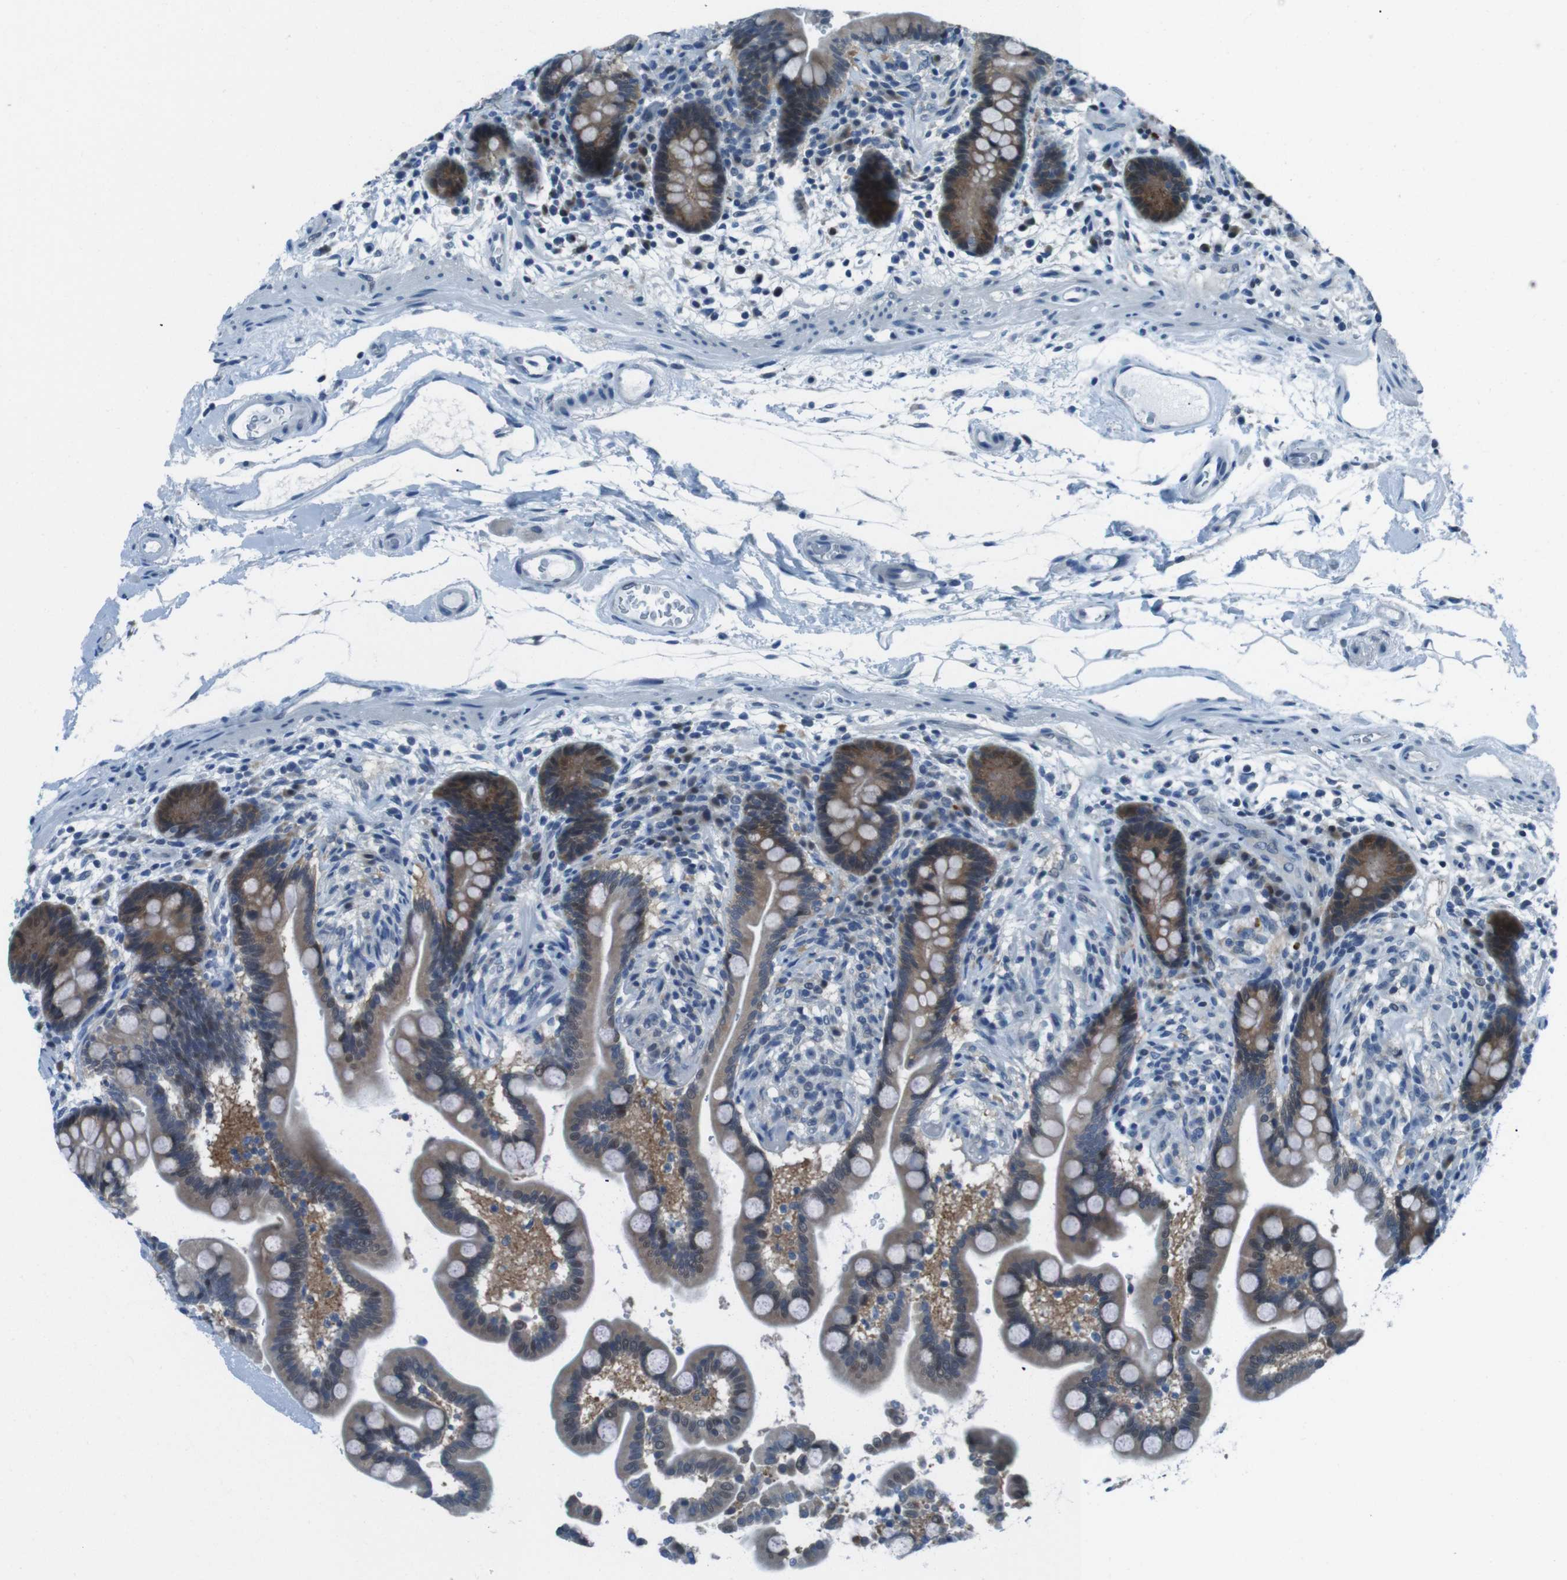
{"staining": {"intensity": "negative", "quantity": "none", "location": "none"}, "tissue": "colon", "cell_type": "Endothelial cells", "image_type": "normal", "snomed": [{"axis": "morphology", "description": "Normal tissue, NOS"}, {"axis": "topography", "description": "Colon"}], "caption": "IHC of benign colon exhibits no staining in endothelial cells.", "gene": "LRP5", "patient": {"sex": "male", "age": 73}}